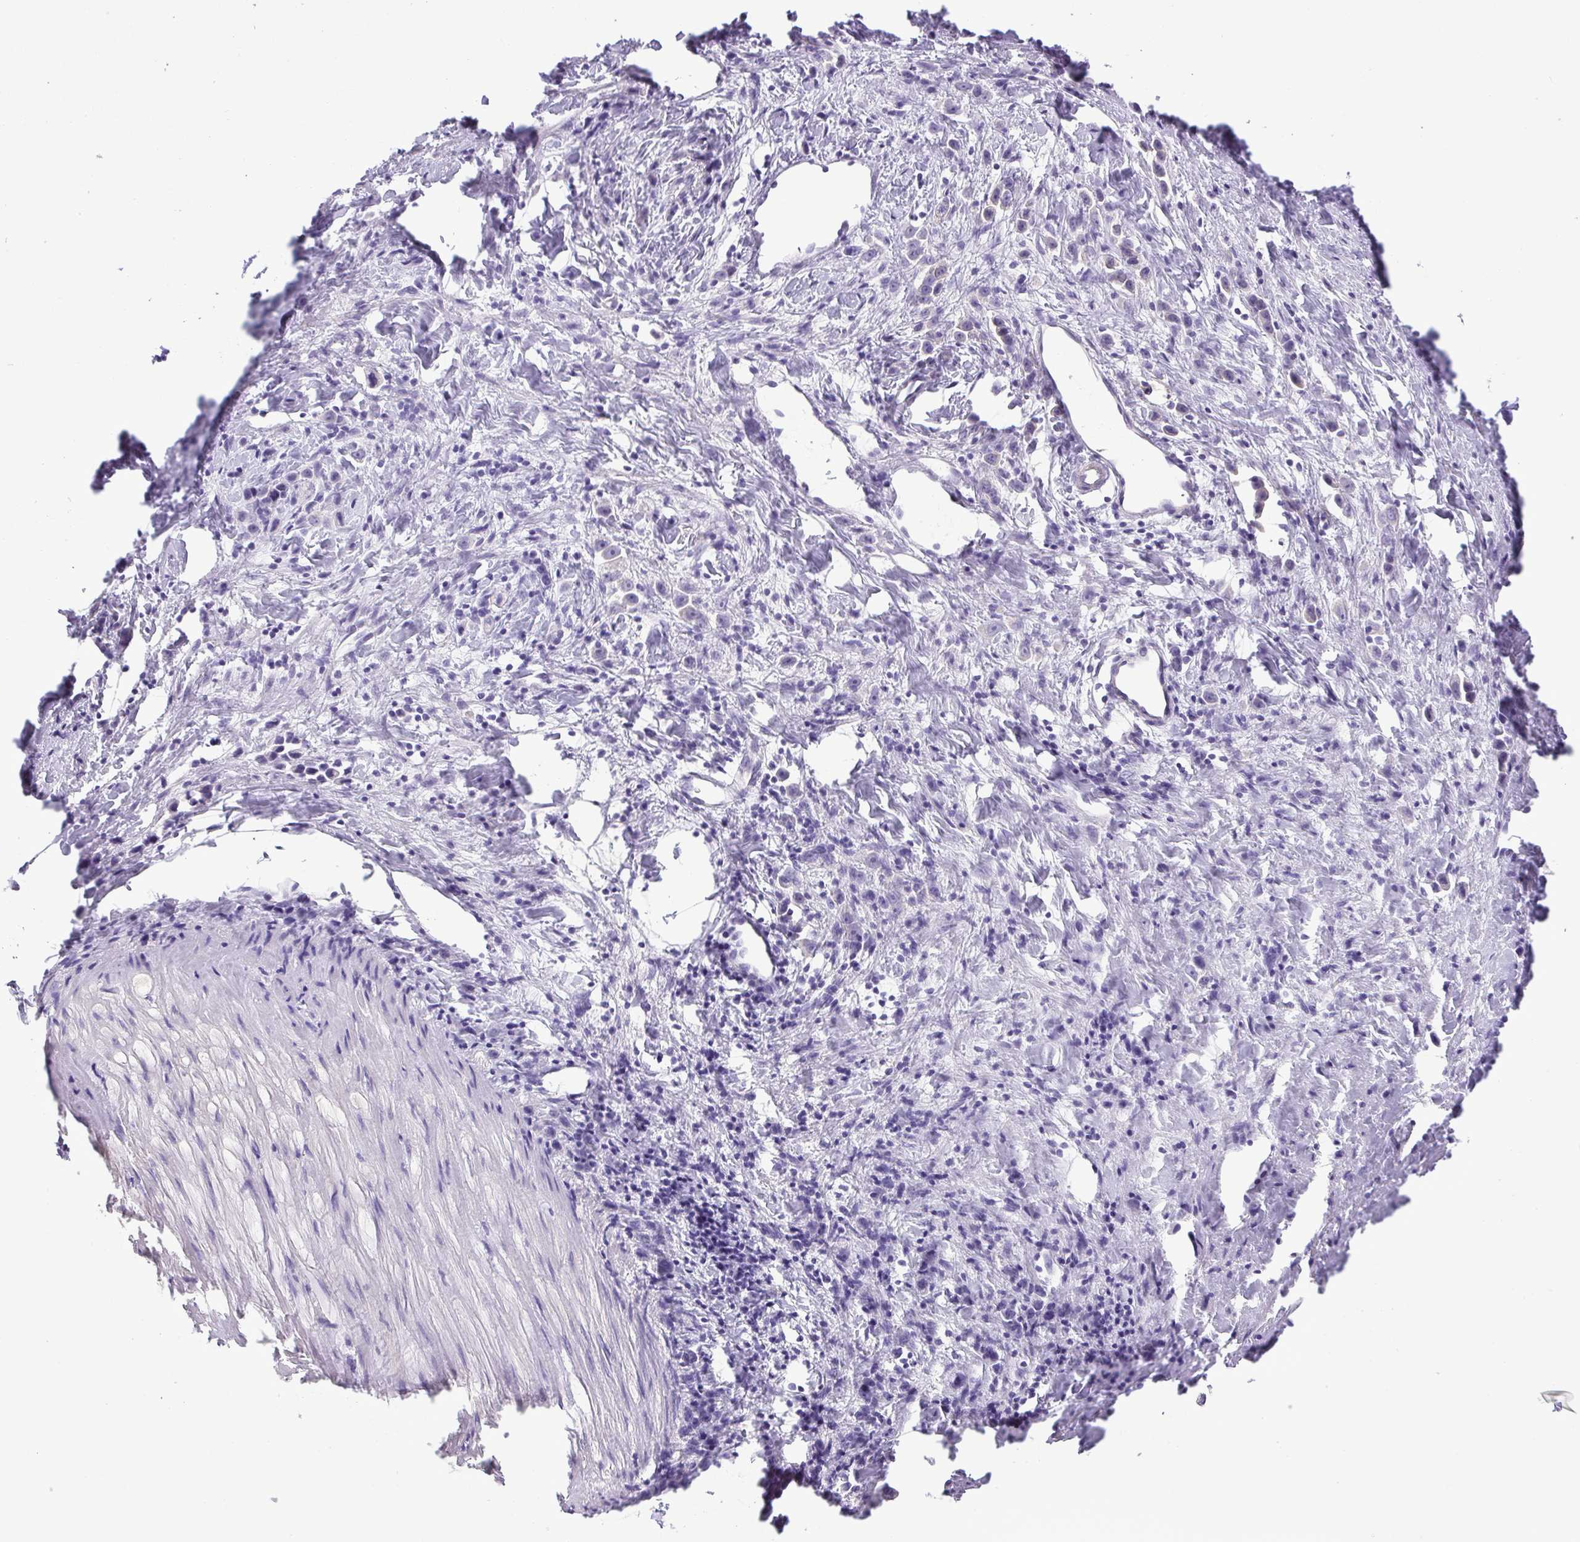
{"staining": {"intensity": "negative", "quantity": "none", "location": "none"}, "tissue": "stomach cancer", "cell_type": "Tumor cells", "image_type": "cancer", "snomed": [{"axis": "morphology", "description": "Adenocarcinoma, NOS"}, {"axis": "topography", "description": "Stomach"}], "caption": "Immunohistochemistry (IHC) histopathology image of neoplastic tissue: human adenocarcinoma (stomach) stained with DAB demonstrates no significant protein expression in tumor cells.", "gene": "CDSN", "patient": {"sex": "male", "age": 47}}